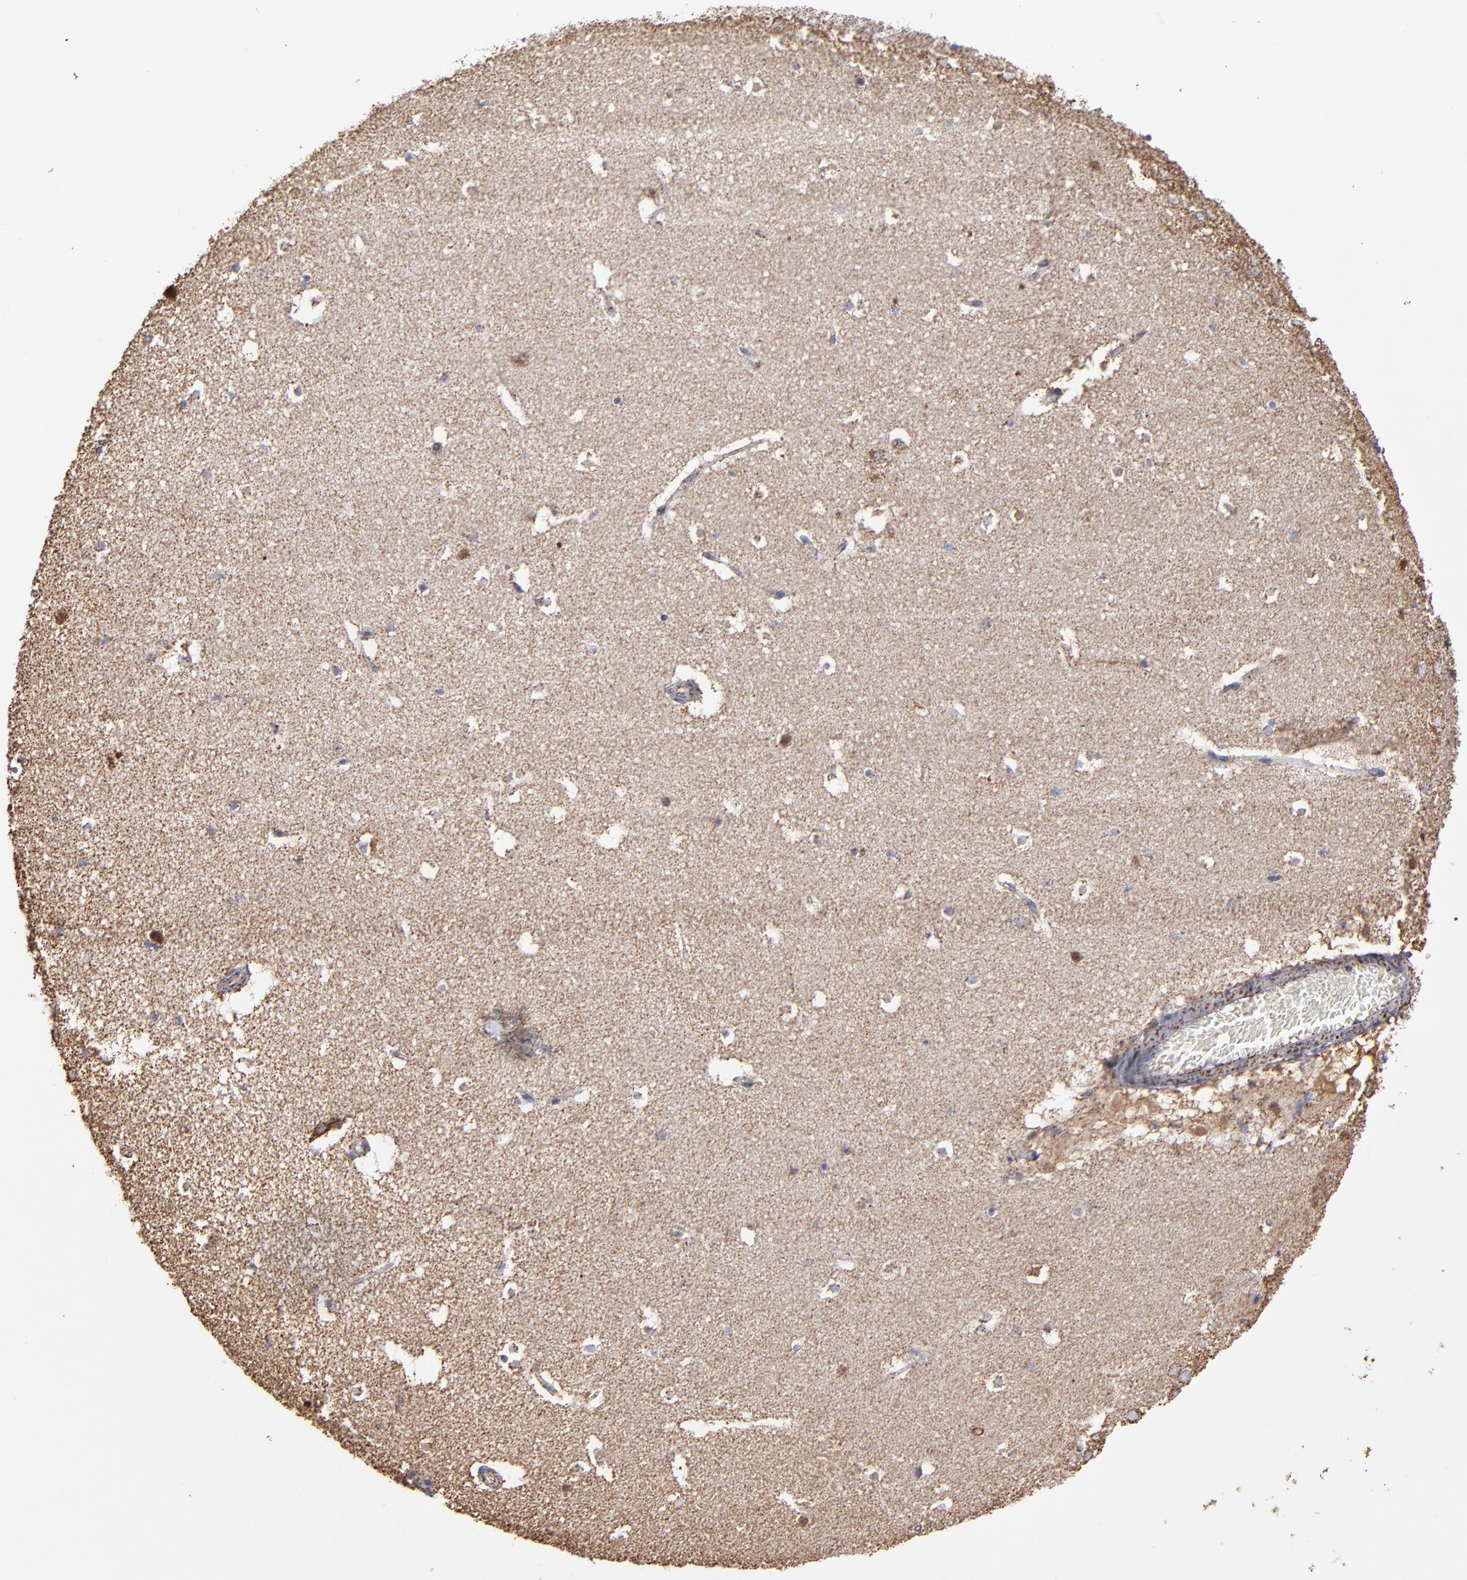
{"staining": {"intensity": "moderate", "quantity": "<25%", "location": "cytoplasmic/membranous"}, "tissue": "hippocampus", "cell_type": "Glial cells", "image_type": "normal", "snomed": [{"axis": "morphology", "description": "Normal tissue, NOS"}, {"axis": "topography", "description": "Hippocampus"}], "caption": "High-magnification brightfield microscopy of normal hippocampus stained with DAB (brown) and counterstained with hematoxylin (blue). glial cells exhibit moderate cytoplasmic/membranous staining is identified in approximately<25% of cells. (DAB (3,3'-diaminobenzidine) = brown stain, brightfield microscopy at high magnification).", "gene": "SOD2", "patient": {"sex": "male", "age": 45}}